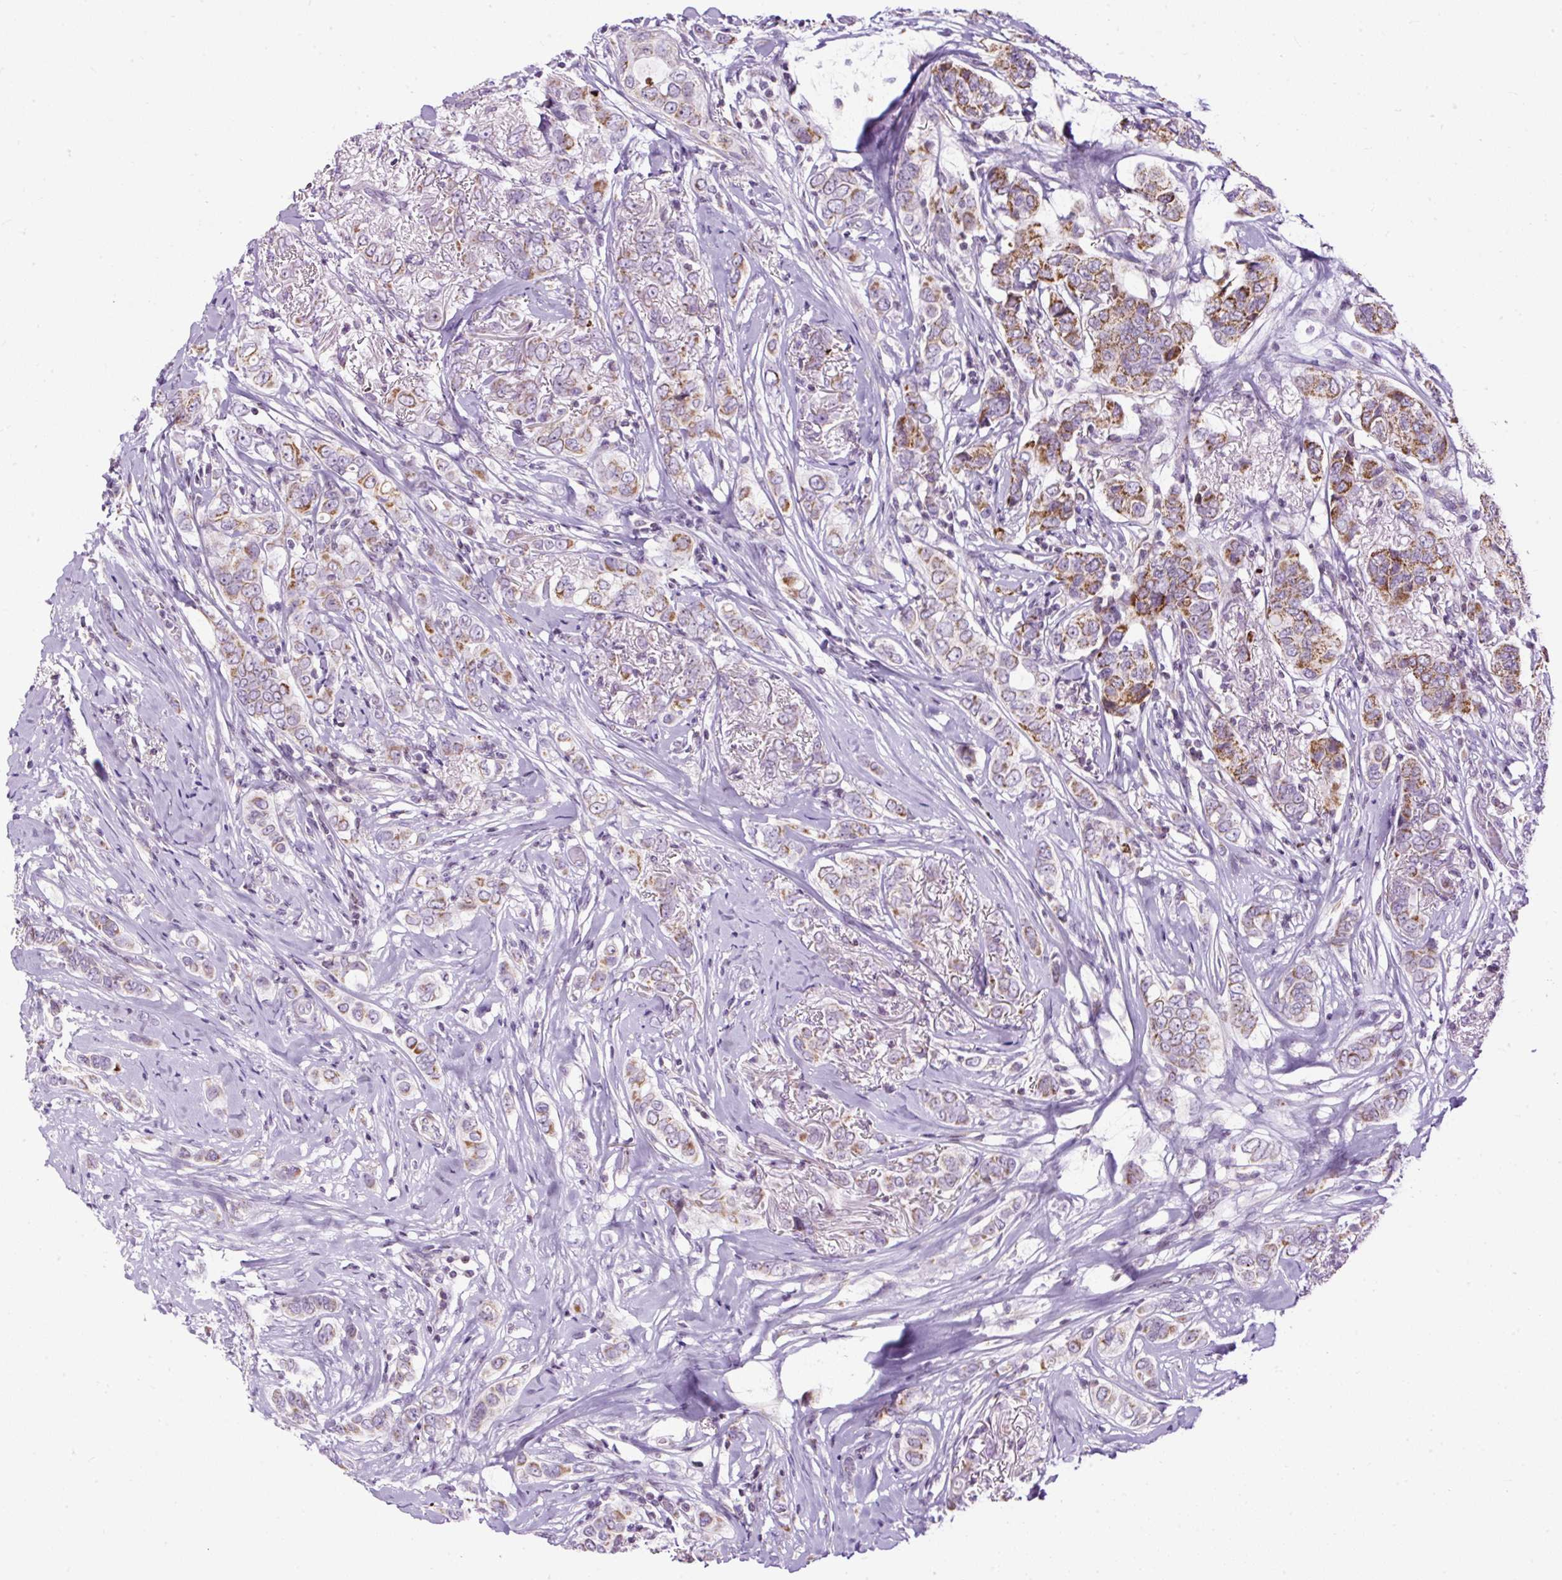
{"staining": {"intensity": "moderate", "quantity": "25%-75%", "location": "cytoplasmic/membranous"}, "tissue": "breast cancer", "cell_type": "Tumor cells", "image_type": "cancer", "snomed": [{"axis": "morphology", "description": "Lobular carcinoma"}, {"axis": "topography", "description": "Breast"}], "caption": "Breast cancer stained with immunohistochemistry (IHC) reveals moderate cytoplasmic/membranous positivity in about 25%-75% of tumor cells. The protein of interest is shown in brown color, while the nuclei are stained blue.", "gene": "FMC1", "patient": {"sex": "female", "age": 51}}